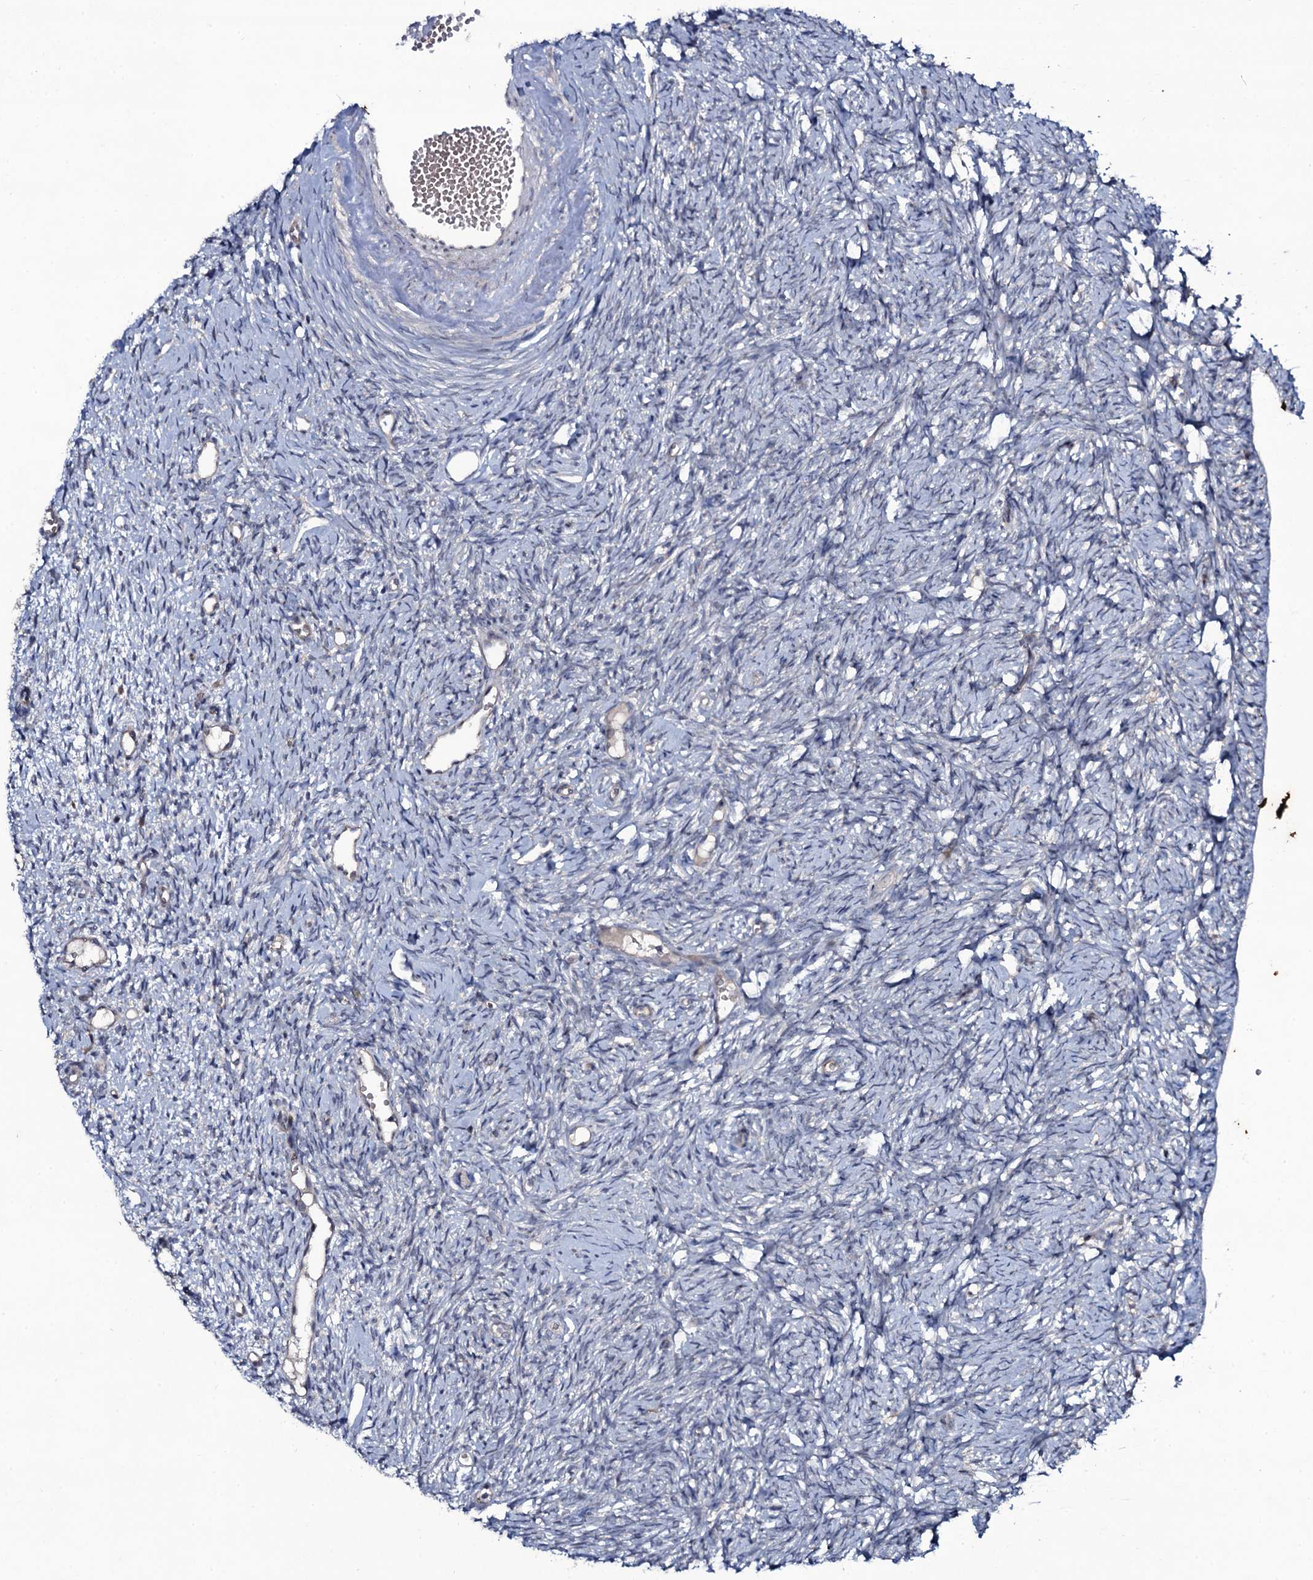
{"staining": {"intensity": "negative", "quantity": "none", "location": "none"}, "tissue": "ovary", "cell_type": "Ovarian stroma cells", "image_type": "normal", "snomed": [{"axis": "morphology", "description": "Normal tissue, NOS"}, {"axis": "topography", "description": "Ovary"}], "caption": "DAB immunohistochemical staining of unremarkable ovary demonstrates no significant positivity in ovarian stroma cells. (Brightfield microscopy of DAB immunohistochemistry at high magnification).", "gene": "SNAP23", "patient": {"sex": "female", "age": 51}}